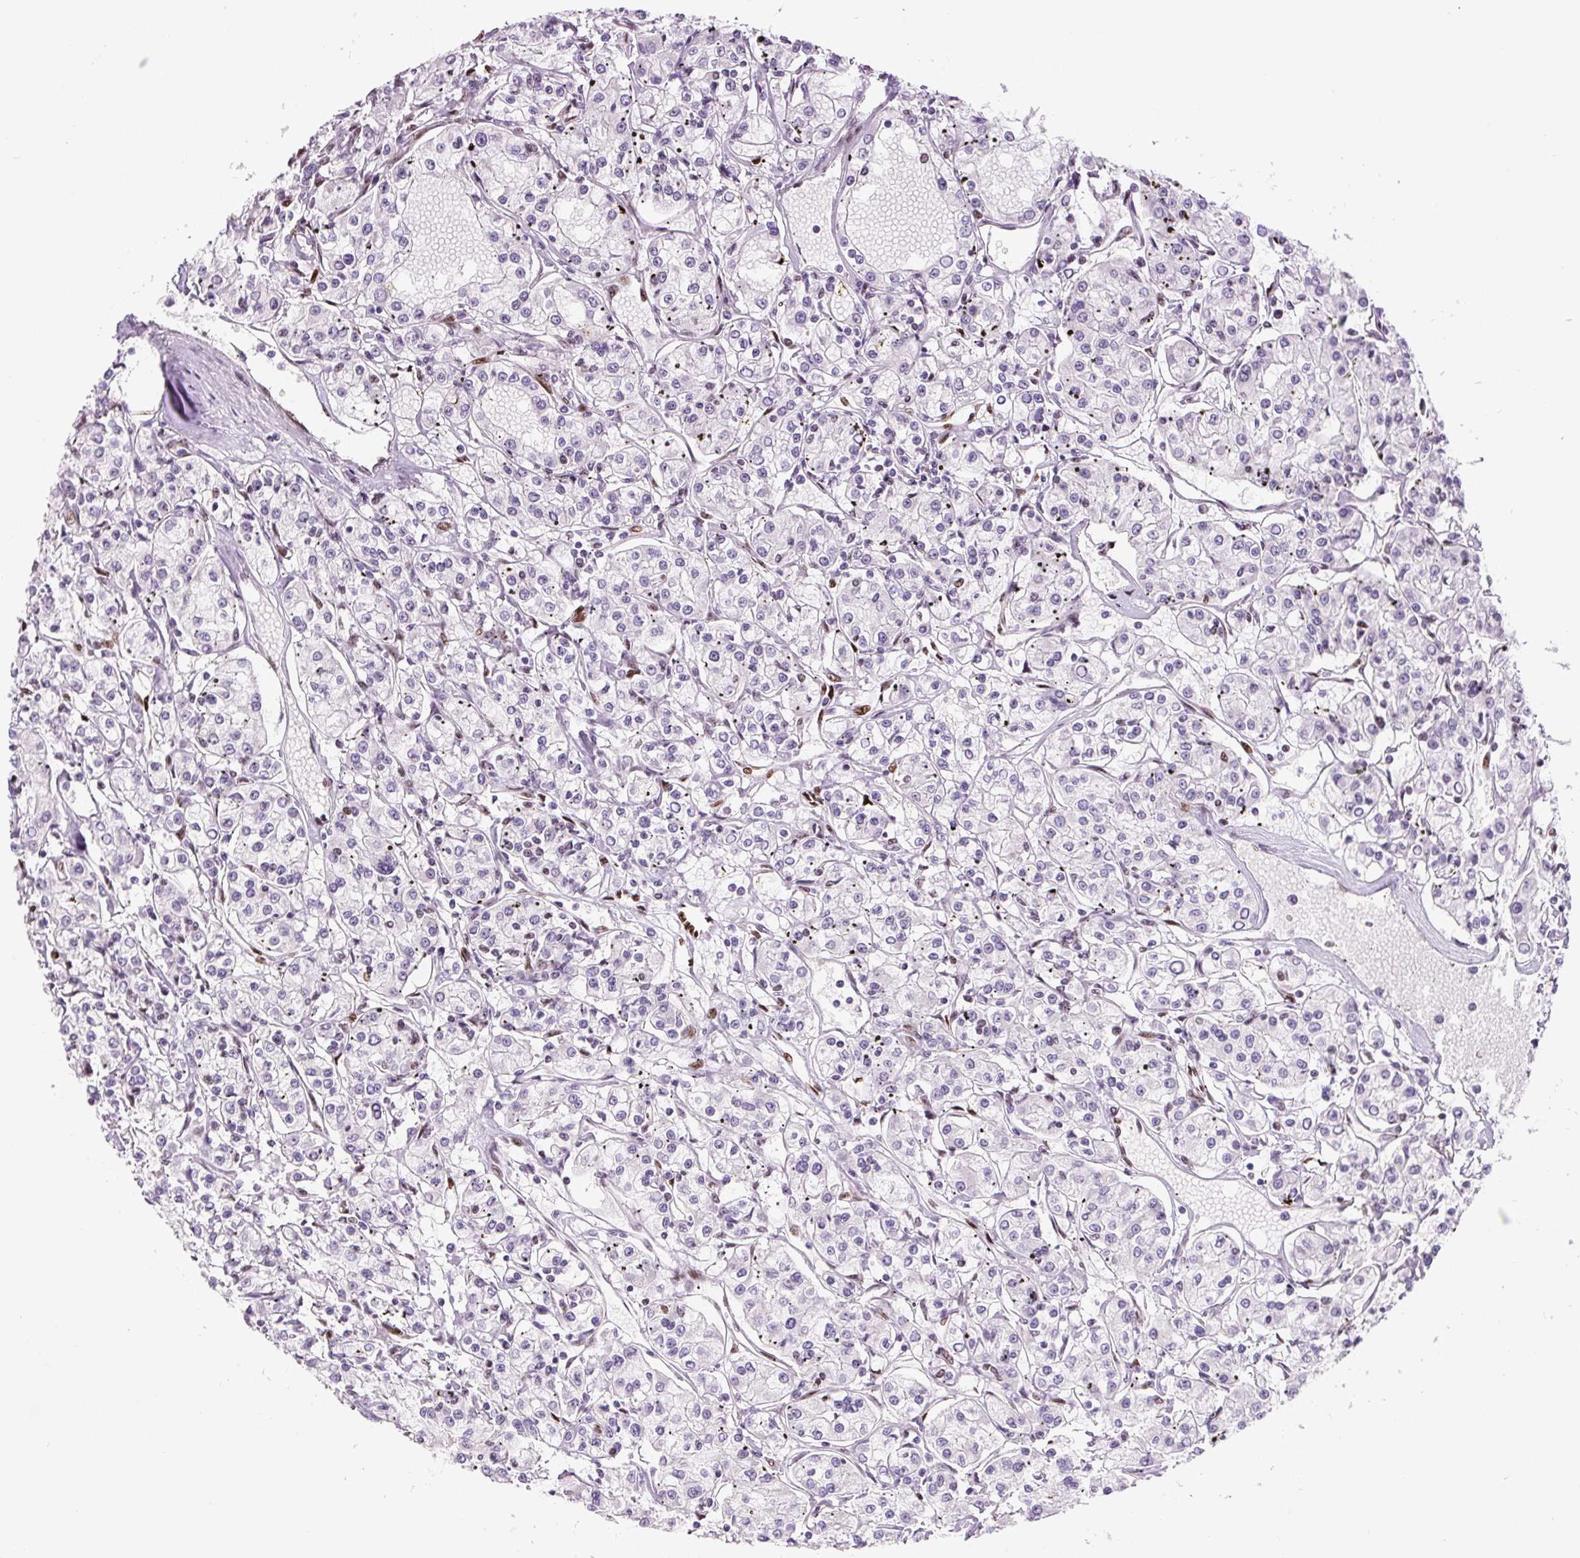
{"staining": {"intensity": "negative", "quantity": "none", "location": "none"}, "tissue": "renal cancer", "cell_type": "Tumor cells", "image_type": "cancer", "snomed": [{"axis": "morphology", "description": "Adenocarcinoma, NOS"}, {"axis": "topography", "description": "Kidney"}], "caption": "Immunohistochemistry (IHC) photomicrograph of adenocarcinoma (renal) stained for a protein (brown), which shows no expression in tumor cells. (DAB (3,3'-diaminobenzidine) immunohistochemistry, high magnification).", "gene": "ZEB1", "patient": {"sex": "female", "age": 59}}